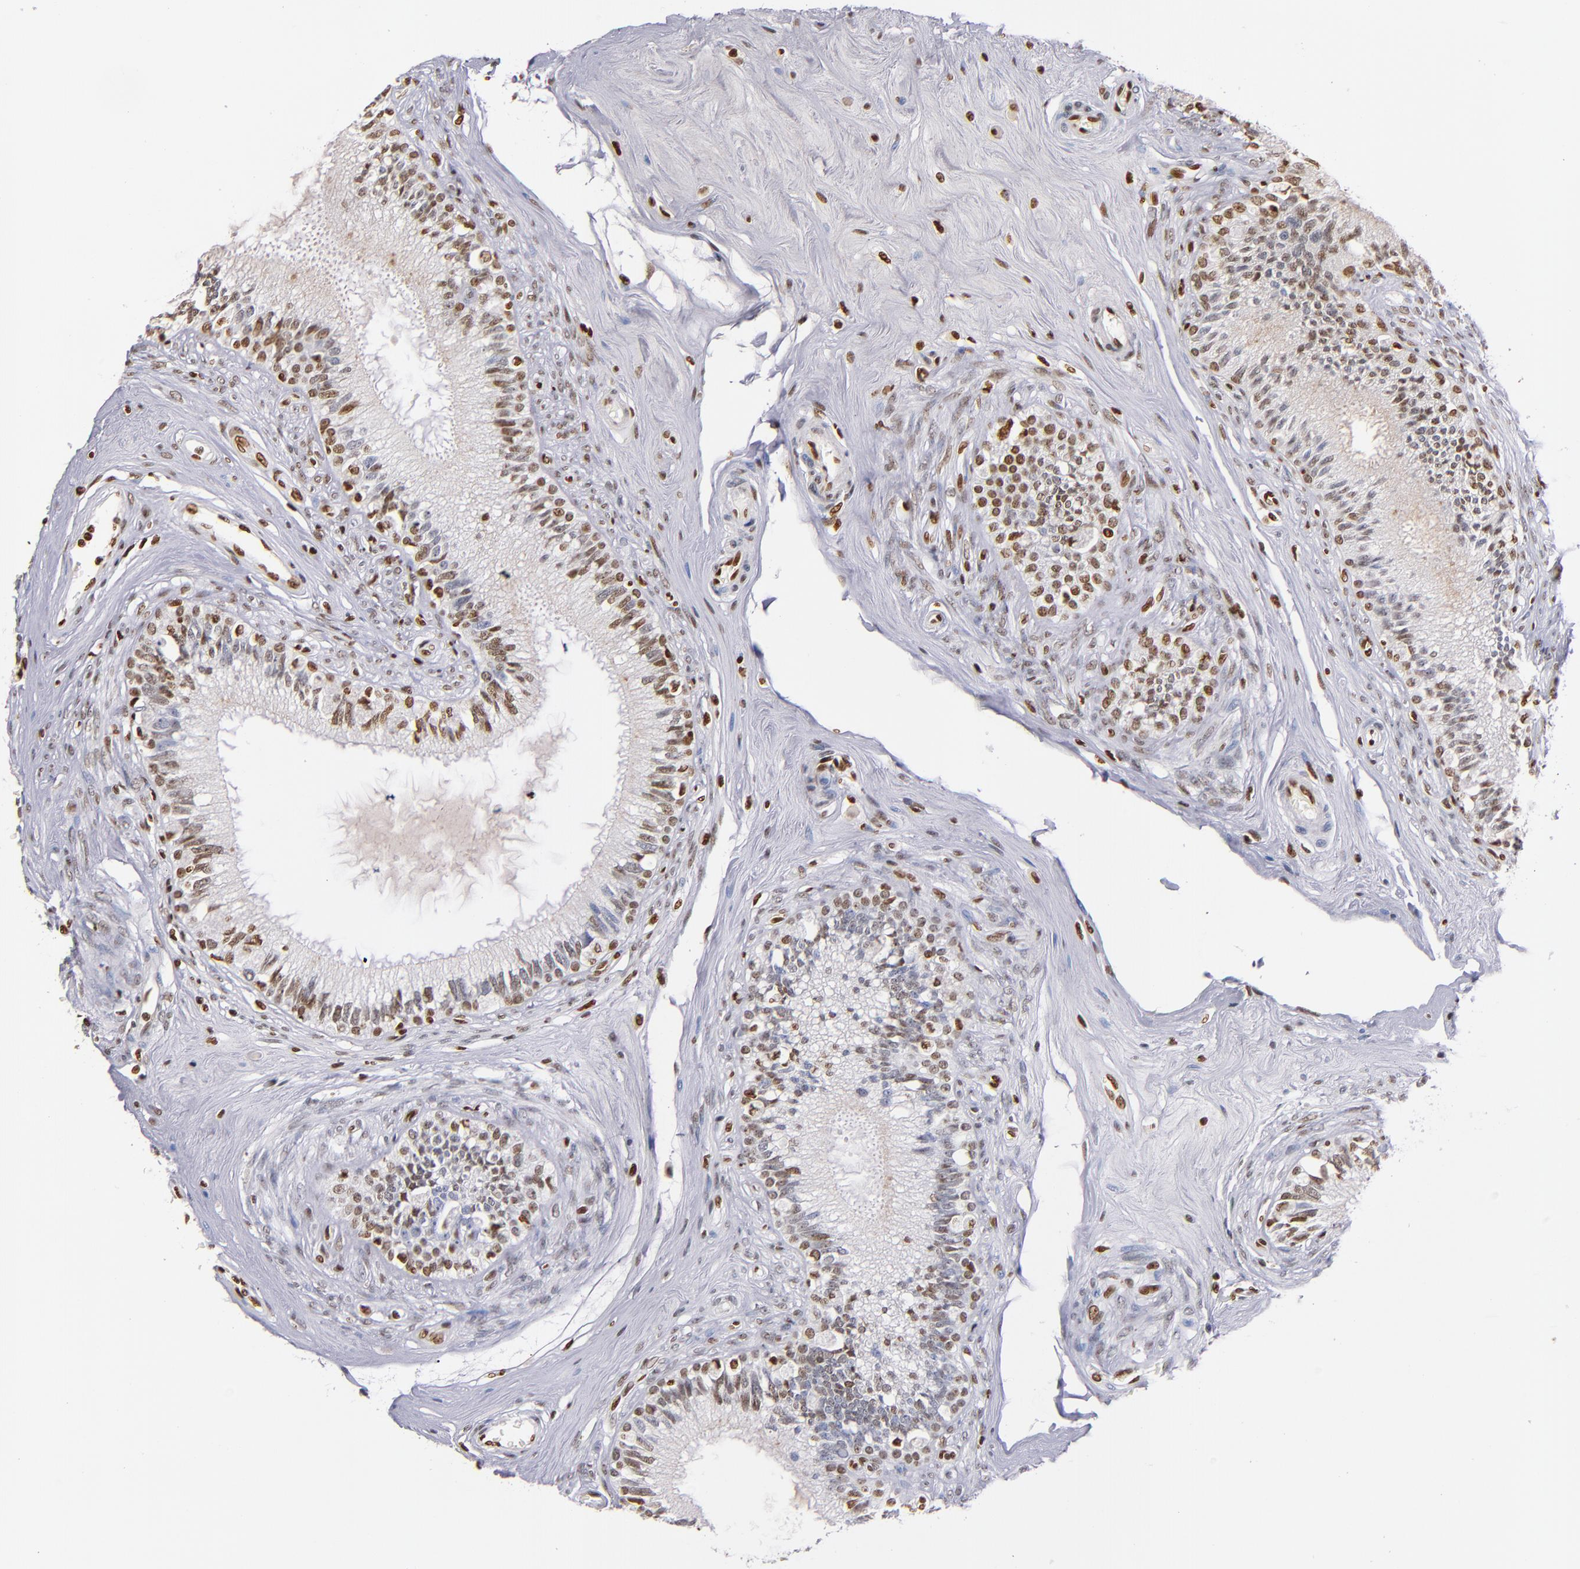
{"staining": {"intensity": "moderate", "quantity": "25%-75%", "location": "nuclear"}, "tissue": "epididymis", "cell_type": "Glandular cells", "image_type": "normal", "snomed": [{"axis": "morphology", "description": "Normal tissue, NOS"}, {"axis": "morphology", "description": "Inflammation, NOS"}, {"axis": "topography", "description": "Epididymis"}], "caption": "Immunohistochemical staining of unremarkable epididymis shows moderate nuclear protein staining in about 25%-75% of glandular cells. Nuclei are stained in blue.", "gene": "IFI16", "patient": {"sex": "male", "age": 84}}